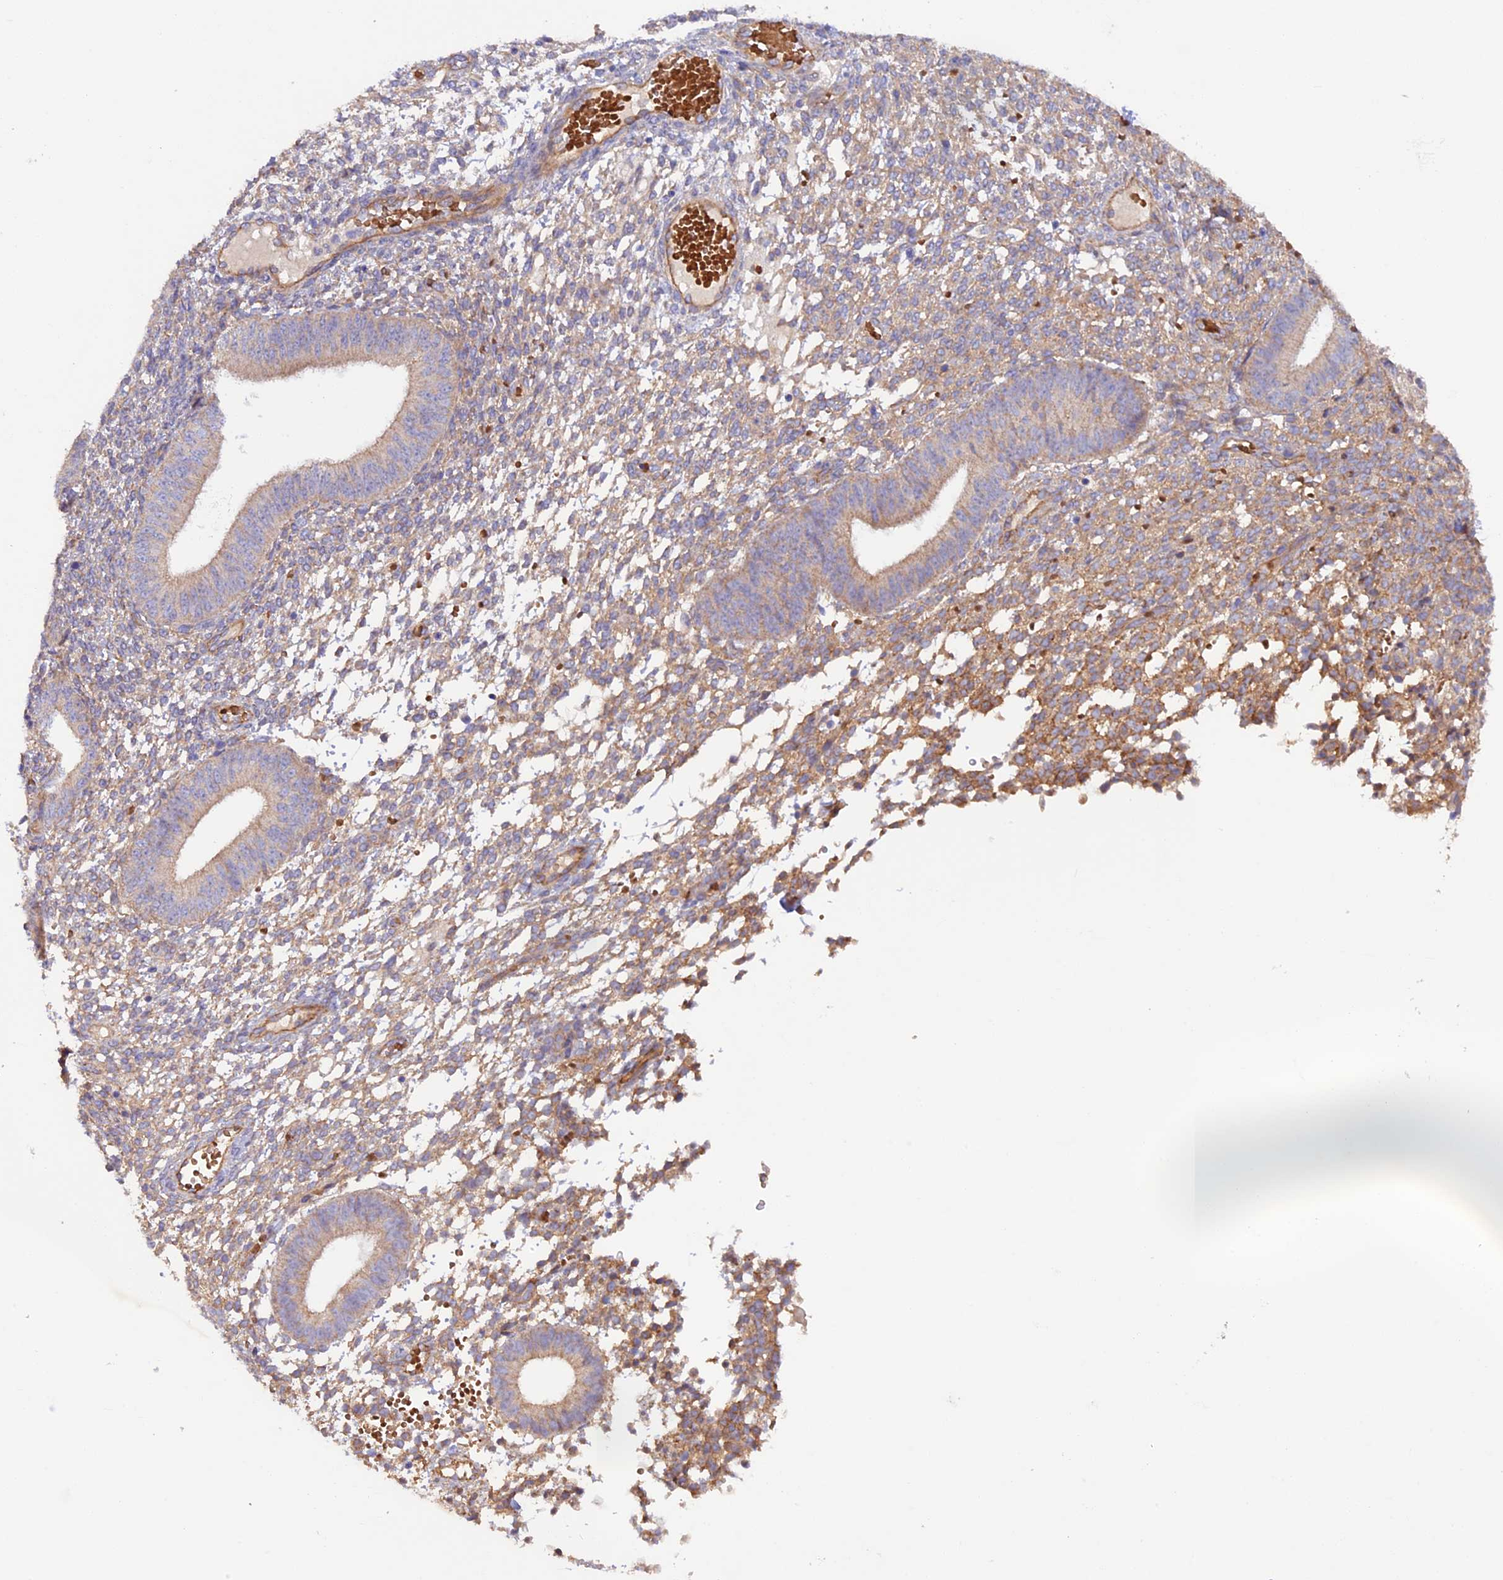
{"staining": {"intensity": "moderate", "quantity": "25%-75%", "location": "cytoplasmic/membranous"}, "tissue": "endometrium", "cell_type": "Cells in endometrial stroma", "image_type": "normal", "snomed": [{"axis": "morphology", "description": "Normal tissue, NOS"}, {"axis": "topography", "description": "Endometrium"}], "caption": "About 25%-75% of cells in endometrial stroma in normal endometrium display moderate cytoplasmic/membranous protein positivity as visualized by brown immunohistochemical staining.", "gene": "DUS3L", "patient": {"sex": "female", "age": 49}}